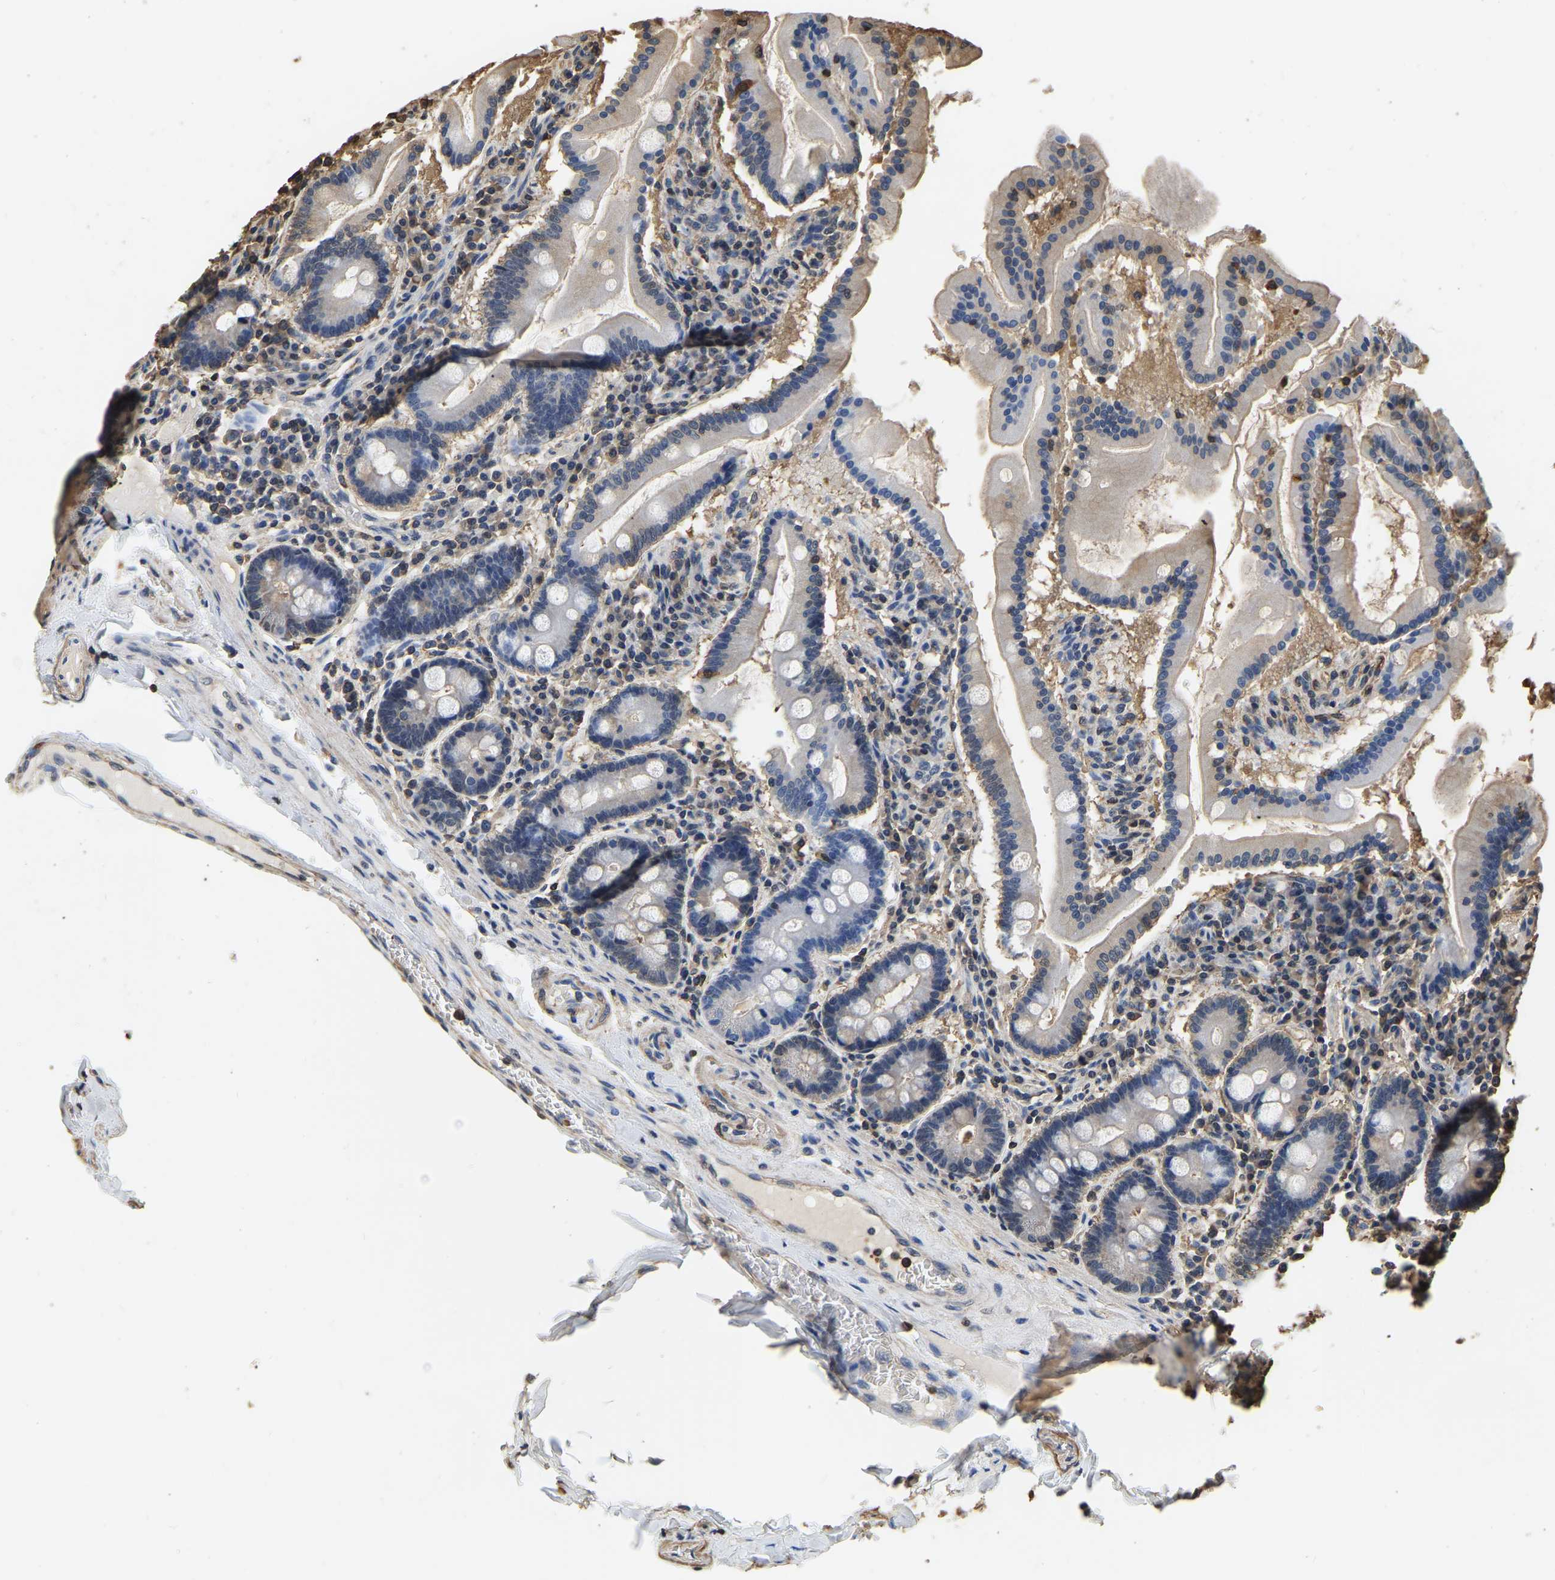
{"staining": {"intensity": "negative", "quantity": "none", "location": "none"}, "tissue": "duodenum", "cell_type": "Glandular cells", "image_type": "normal", "snomed": [{"axis": "morphology", "description": "Normal tissue, NOS"}, {"axis": "topography", "description": "Duodenum"}], "caption": "High magnification brightfield microscopy of benign duodenum stained with DAB (brown) and counterstained with hematoxylin (blue): glandular cells show no significant positivity. (Brightfield microscopy of DAB (3,3'-diaminobenzidine) IHC at high magnification).", "gene": "LDHB", "patient": {"sex": "male", "age": 50}}